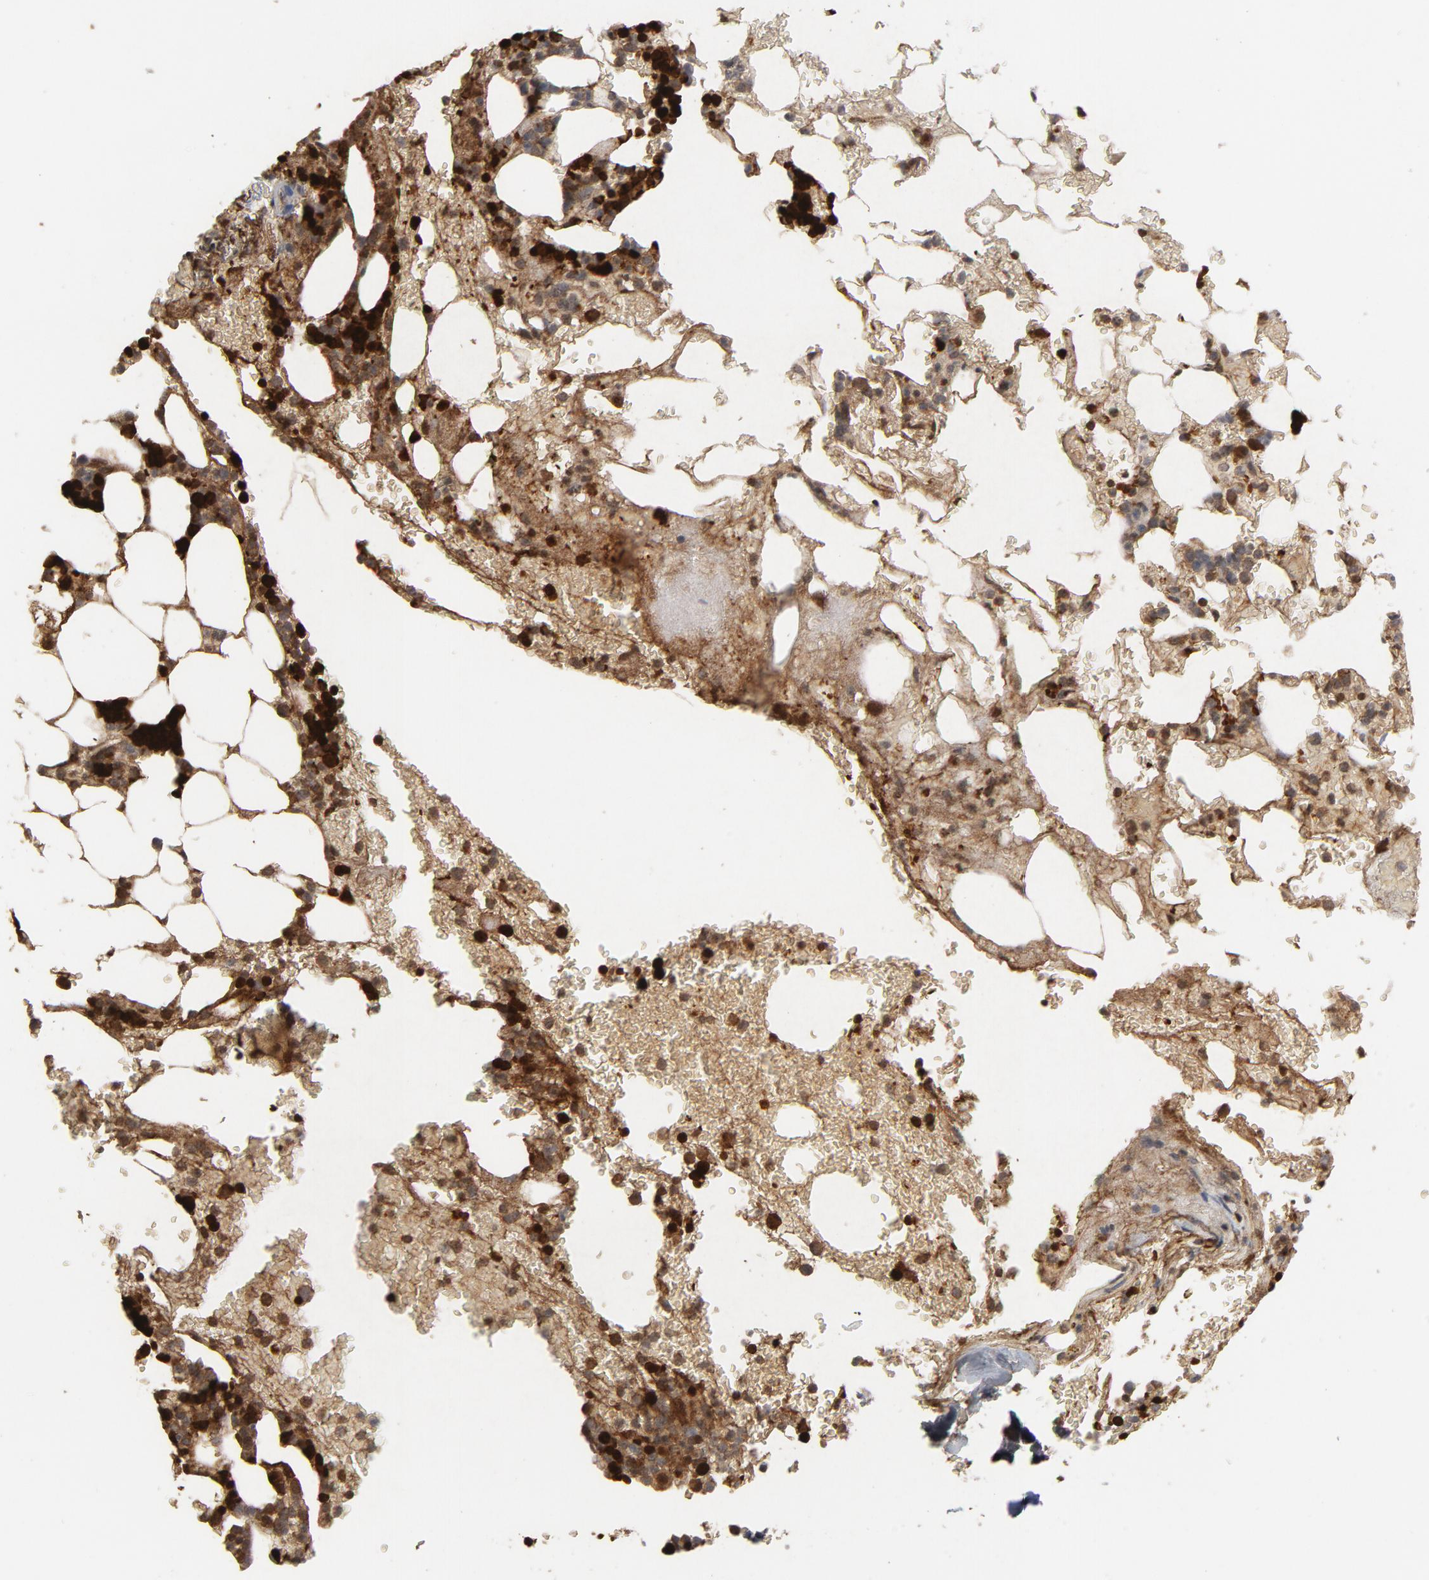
{"staining": {"intensity": "strong", "quantity": "25%-75%", "location": "nuclear"}, "tissue": "bone marrow", "cell_type": "Hematopoietic cells", "image_type": "normal", "snomed": [{"axis": "morphology", "description": "Normal tissue, NOS"}, {"axis": "topography", "description": "Bone marrow"}], "caption": "Hematopoietic cells demonstrate high levels of strong nuclear staining in about 25%-75% of cells in benign human bone marrow.", "gene": "PRDX1", "patient": {"sex": "female", "age": 73}}